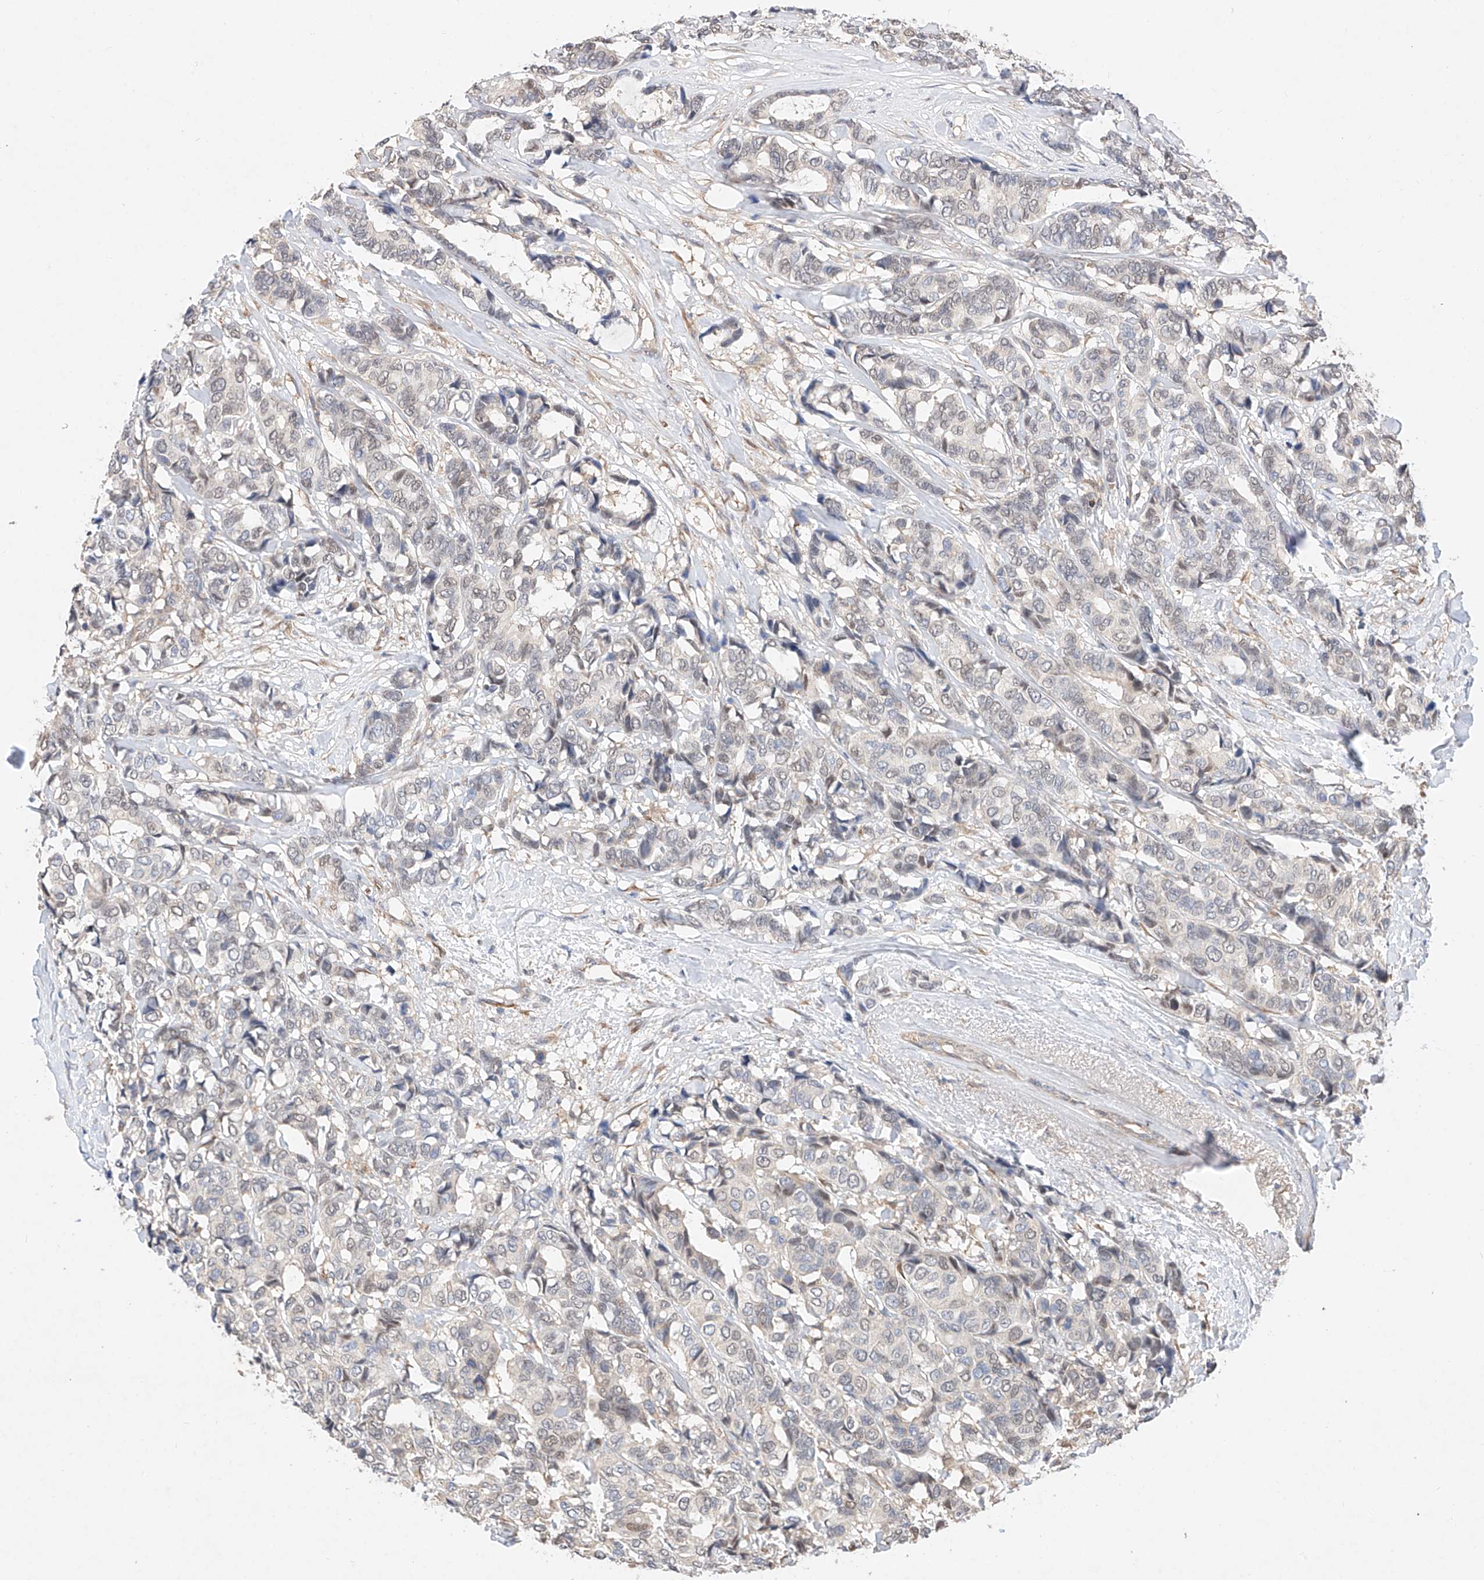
{"staining": {"intensity": "negative", "quantity": "none", "location": "none"}, "tissue": "breast cancer", "cell_type": "Tumor cells", "image_type": "cancer", "snomed": [{"axis": "morphology", "description": "Duct carcinoma"}, {"axis": "topography", "description": "Breast"}], "caption": "This is an IHC micrograph of intraductal carcinoma (breast). There is no positivity in tumor cells.", "gene": "ZSCAN4", "patient": {"sex": "female", "age": 87}}